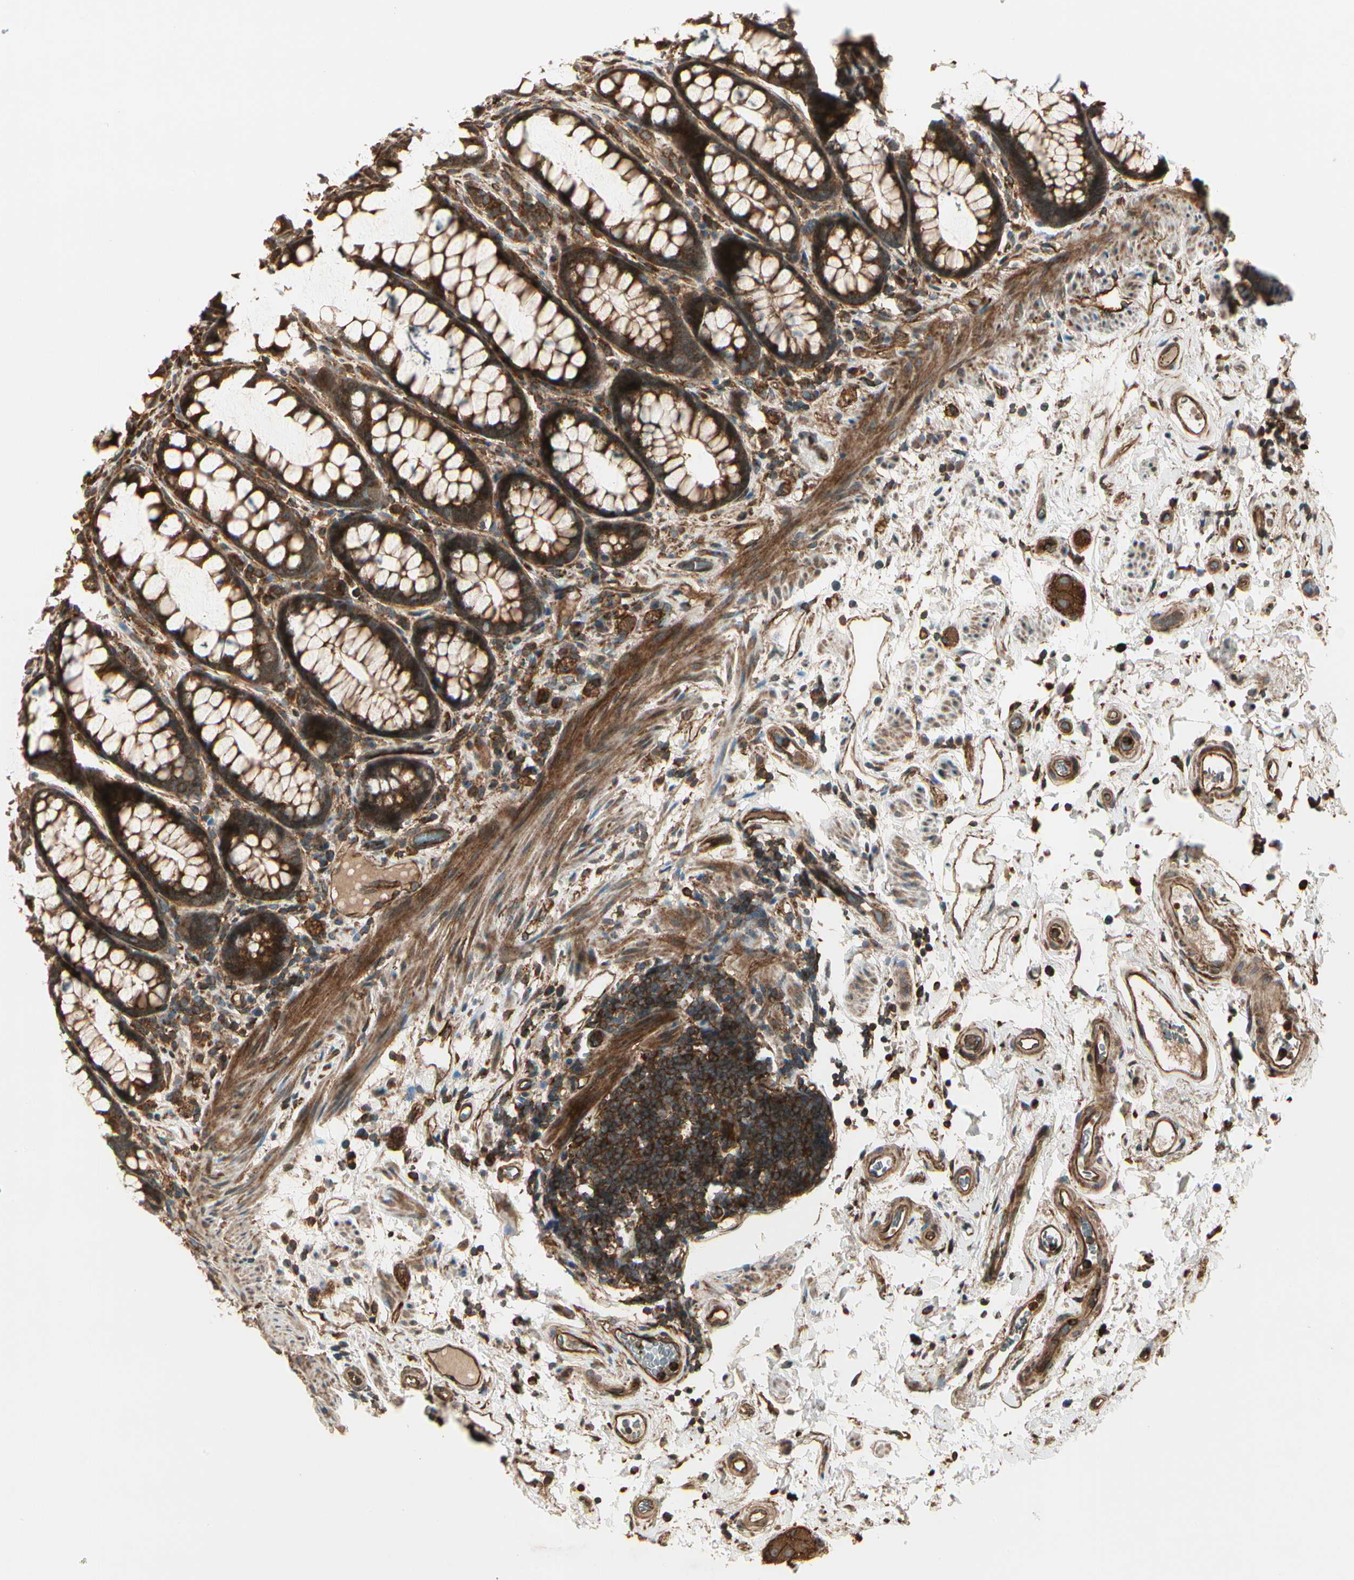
{"staining": {"intensity": "strong", "quantity": ">75%", "location": "cytoplasmic/membranous"}, "tissue": "rectum", "cell_type": "Glandular cells", "image_type": "normal", "snomed": [{"axis": "morphology", "description": "Normal tissue, NOS"}, {"axis": "topography", "description": "Rectum"}], "caption": "Immunohistochemistry (IHC) (DAB) staining of normal rectum exhibits strong cytoplasmic/membranous protein staining in approximately >75% of glandular cells.", "gene": "FKBP15", "patient": {"sex": "male", "age": 92}}